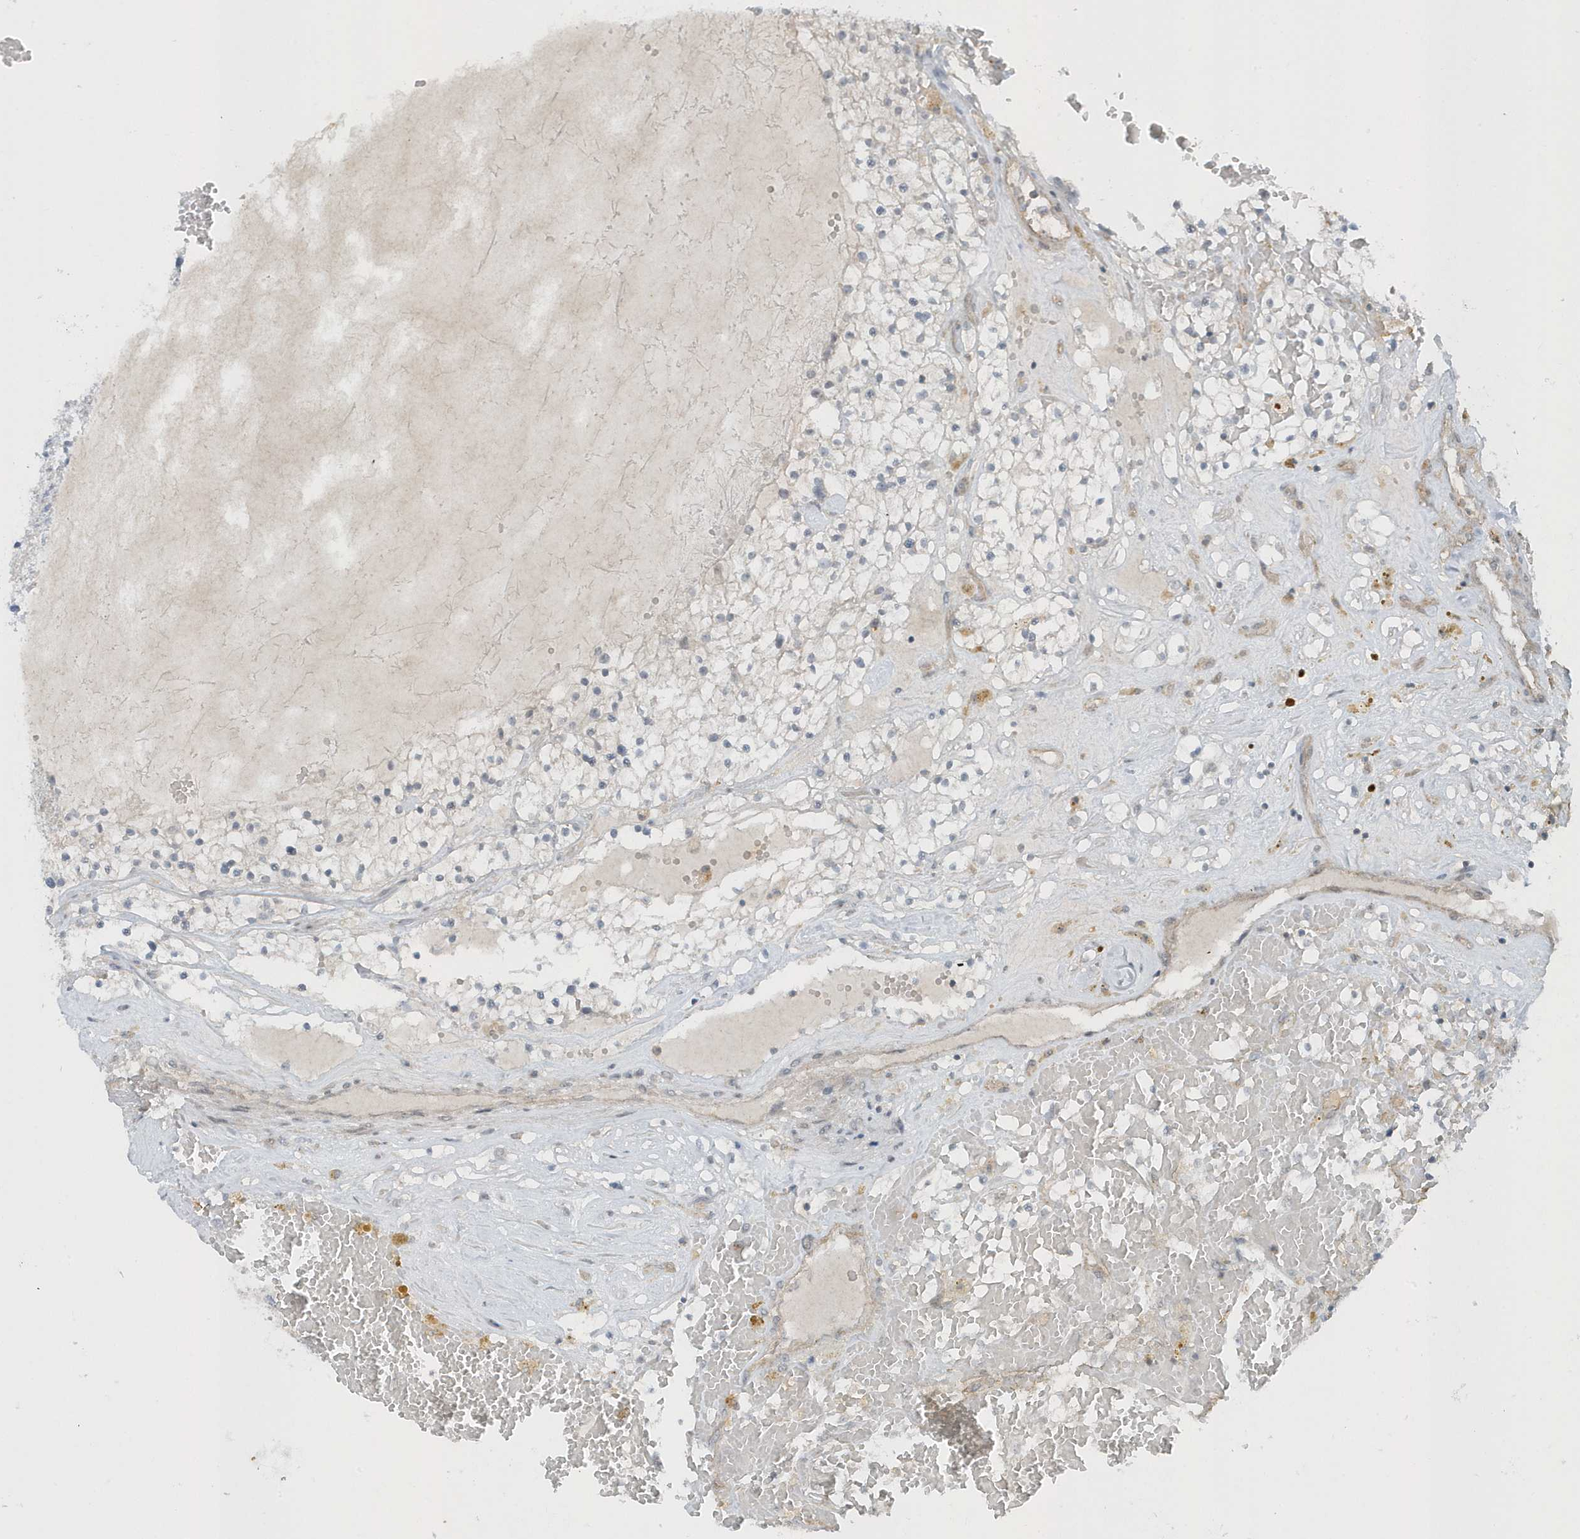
{"staining": {"intensity": "negative", "quantity": "none", "location": "none"}, "tissue": "renal cancer", "cell_type": "Tumor cells", "image_type": "cancer", "snomed": [{"axis": "morphology", "description": "Normal tissue, NOS"}, {"axis": "morphology", "description": "Adenocarcinoma, NOS"}, {"axis": "topography", "description": "Kidney"}], "caption": "Human adenocarcinoma (renal) stained for a protein using immunohistochemistry (IHC) demonstrates no expression in tumor cells.", "gene": "PARD3B", "patient": {"sex": "male", "age": 68}}